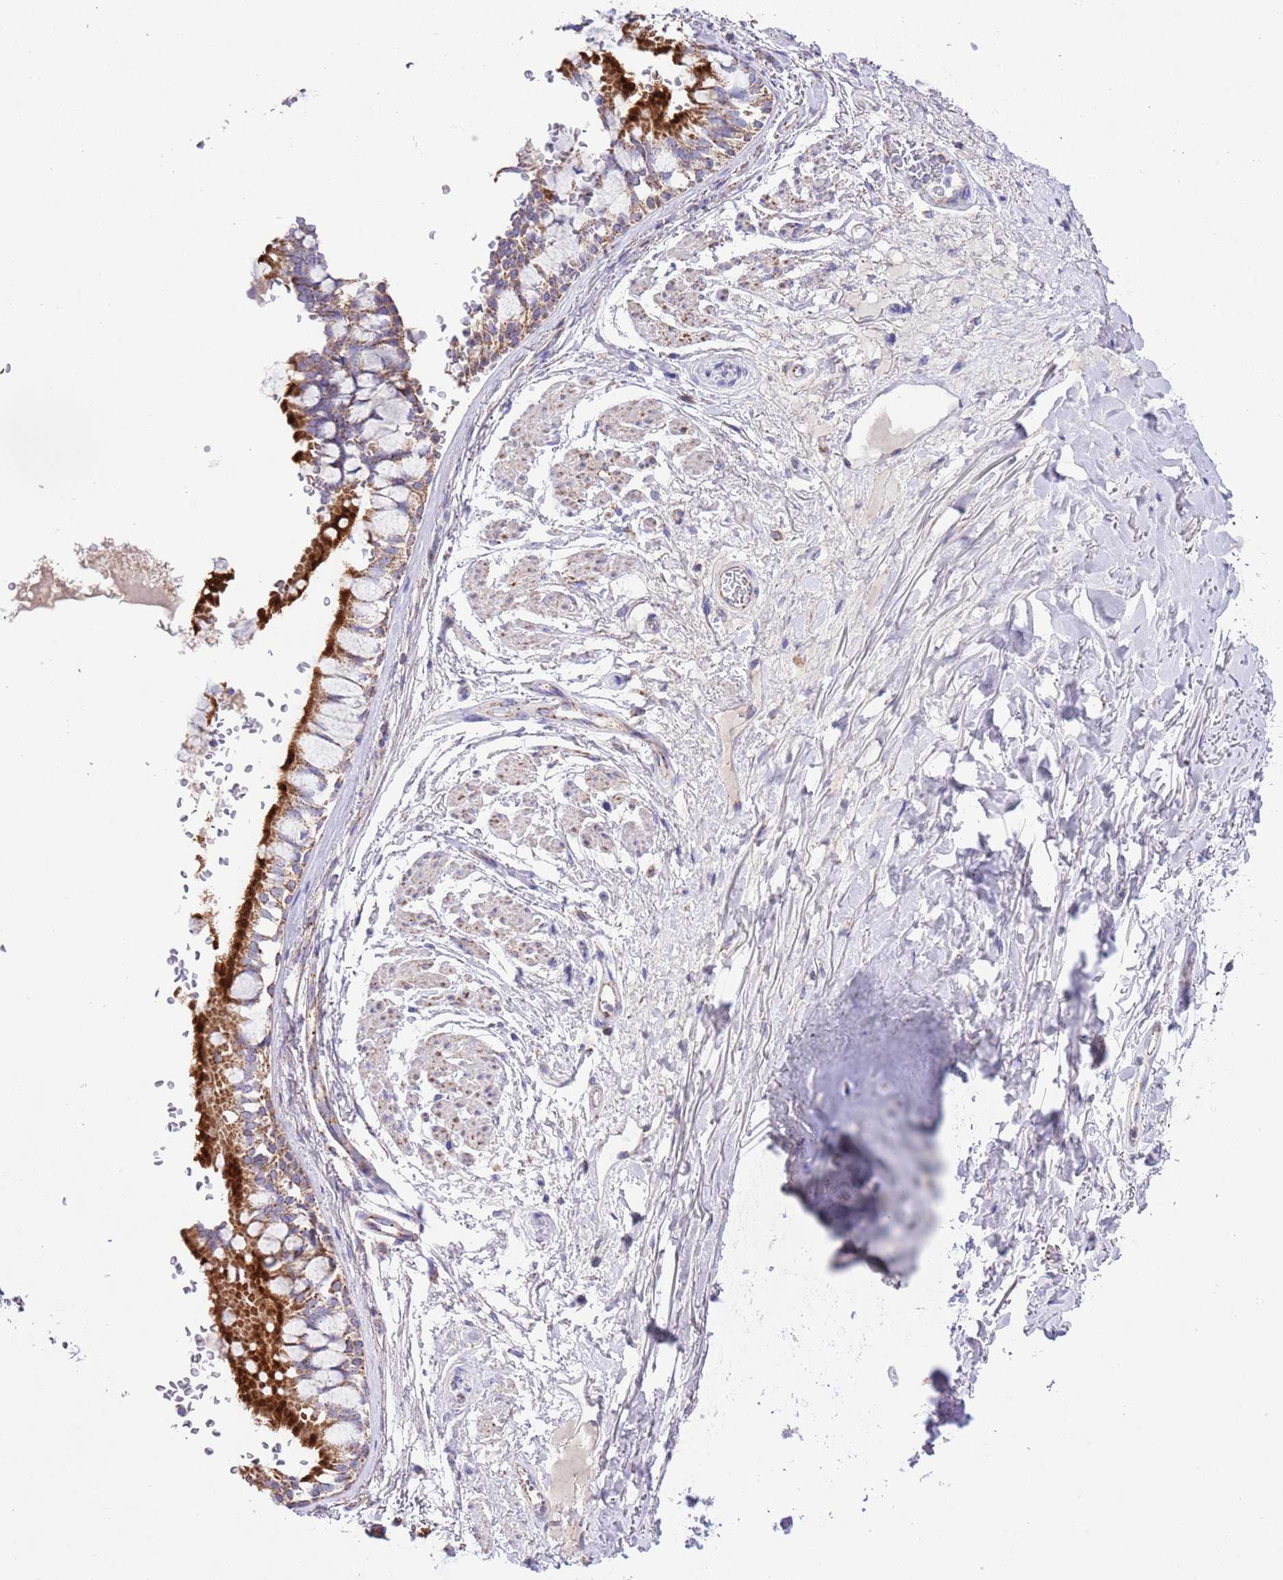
{"staining": {"intensity": "strong", "quantity": "<25%", "location": "cytoplasmic/membranous"}, "tissue": "bronchus", "cell_type": "Respiratory epithelial cells", "image_type": "normal", "snomed": [{"axis": "morphology", "description": "Normal tissue, NOS"}, {"axis": "topography", "description": "Bronchus"}], "caption": "Immunohistochemical staining of benign bronchus reveals strong cytoplasmic/membranous protein positivity in about <25% of respiratory epithelial cells. The protein of interest is stained brown, and the nuclei are stained in blue (DAB (3,3'-diaminobenzidine) IHC with brightfield microscopy, high magnification).", "gene": "TEKTIP1", "patient": {"sex": "male", "age": 70}}